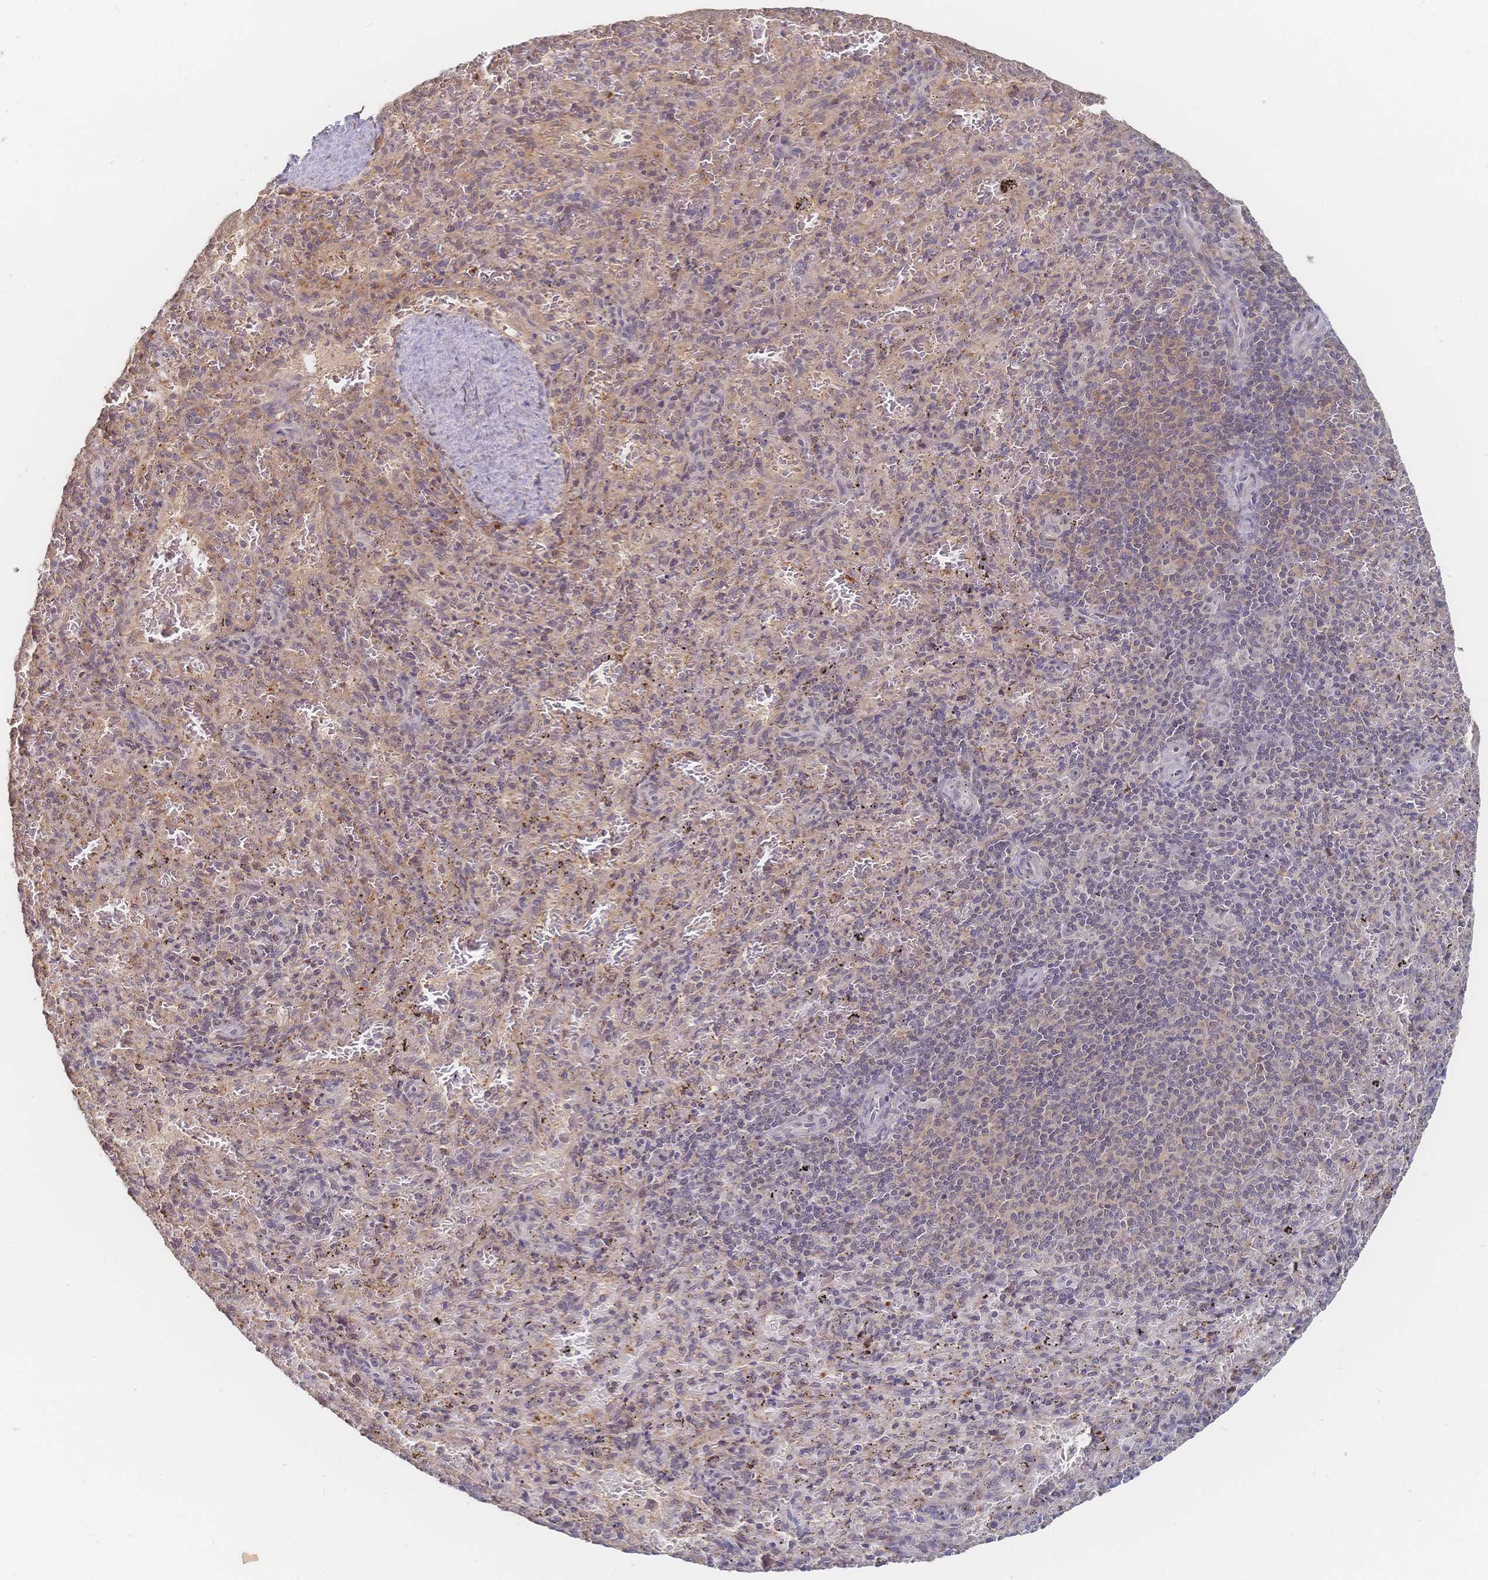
{"staining": {"intensity": "weak", "quantity": "<25%", "location": "cytoplasmic/membranous"}, "tissue": "spleen", "cell_type": "Cells in red pulp", "image_type": "normal", "snomed": [{"axis": "morphology", "description": "Normal tissue, NOS"}, {"axis": "topography", "description": "Spleen"}], "caption": "Immunohistochemical staining of normal human spleen exhibits no significant staining in cells in red pulp.", "gene": "LRP5", "patient": {"sex": "male", "age": 57}}